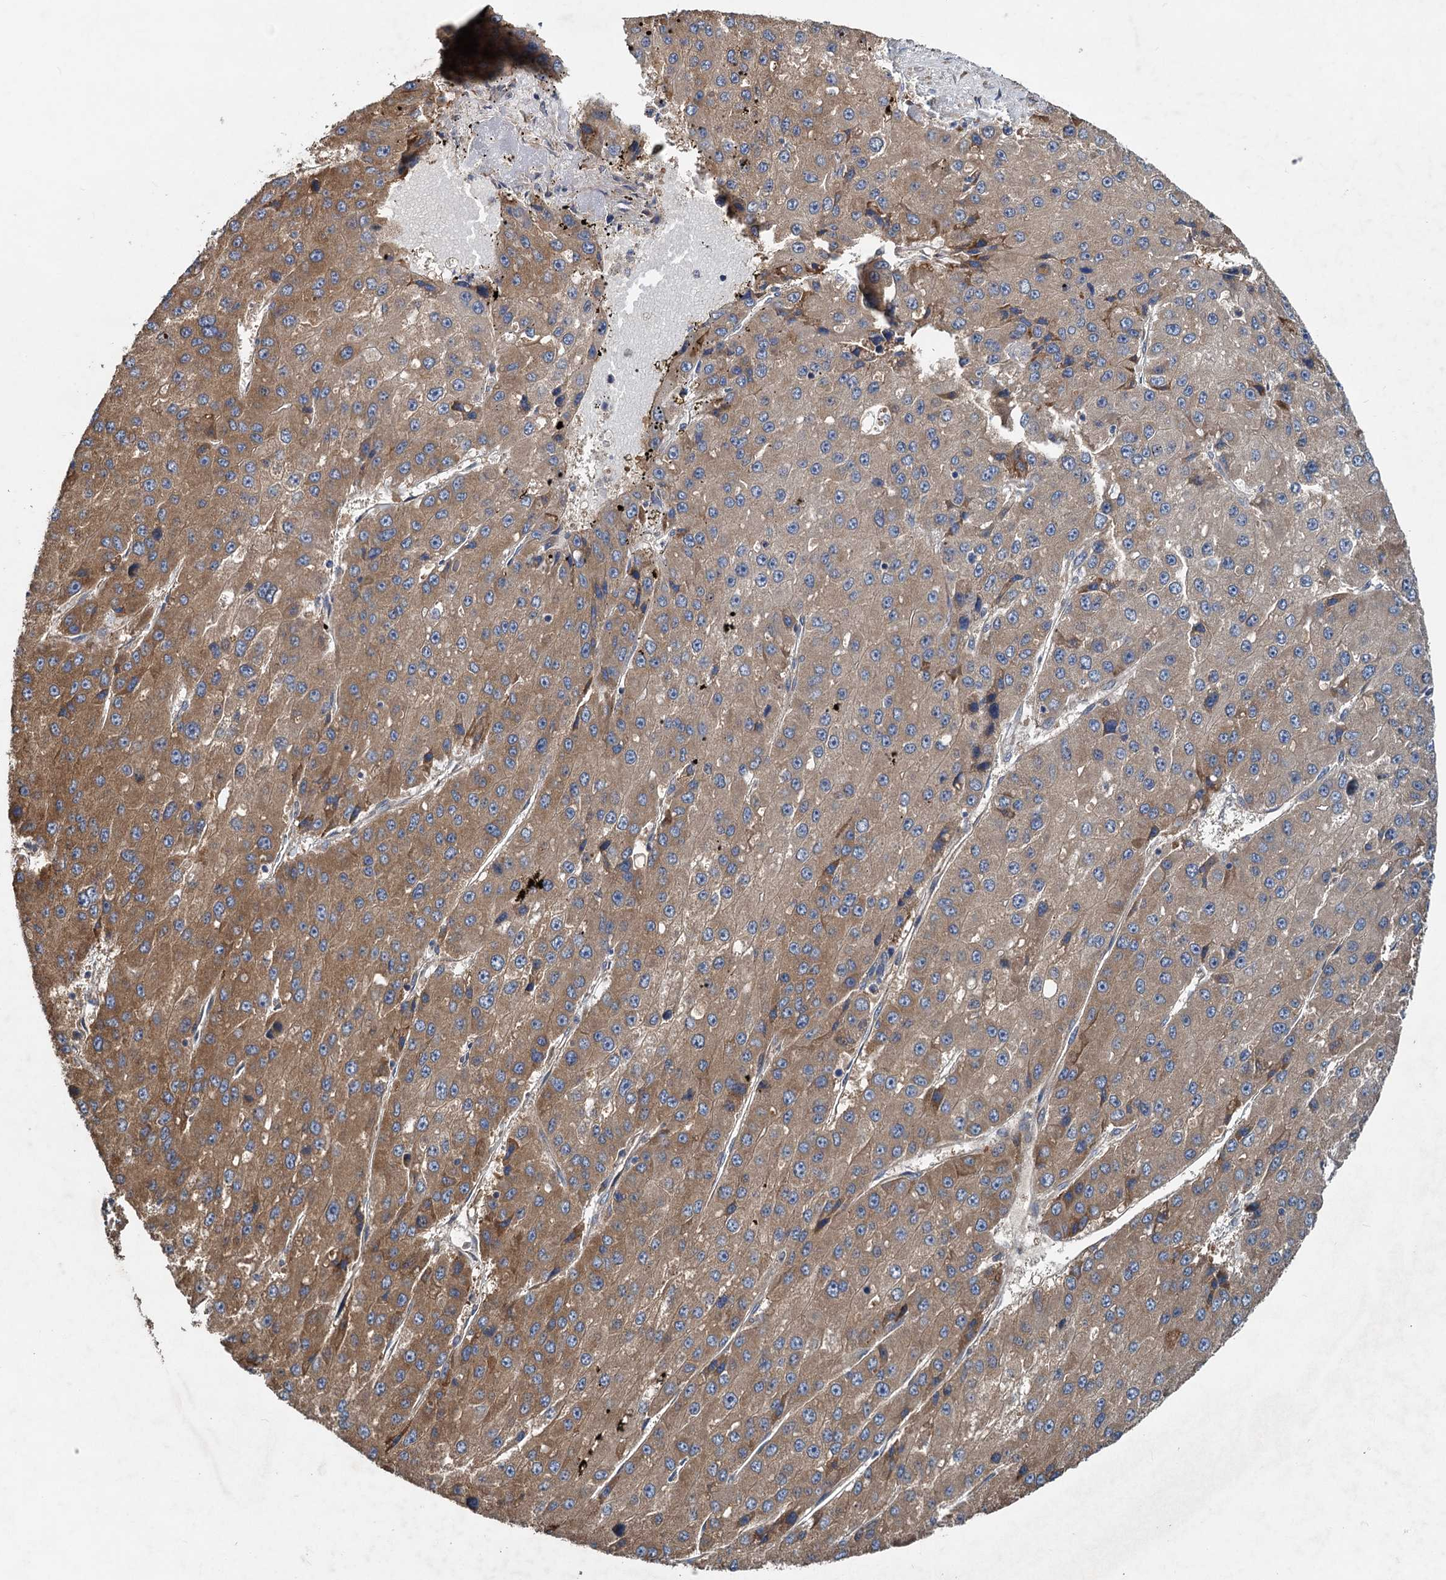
{"staining": {"intensity": "moderate", "quantity": ">75%", "location": "cytoplasmic/membranous"}, "tissue": "liver cancer", "cell_type": "Tumor cells", "image_type": "cancer", "snomed": [{"axis": "morphology", "description": "Carcinoma, Hepatocellular, NOS"}, {"axis": "topography", "description": "Liver"}], "caption": "A high-resolution image shows IHC staining of hepatocellular carcinoma (liver), which shows moderate cytoplasmic/membranous expression in approximately >75% of tumor cells.", "gene": "HYI", "patient": {"sex": "female", "age": 73}}